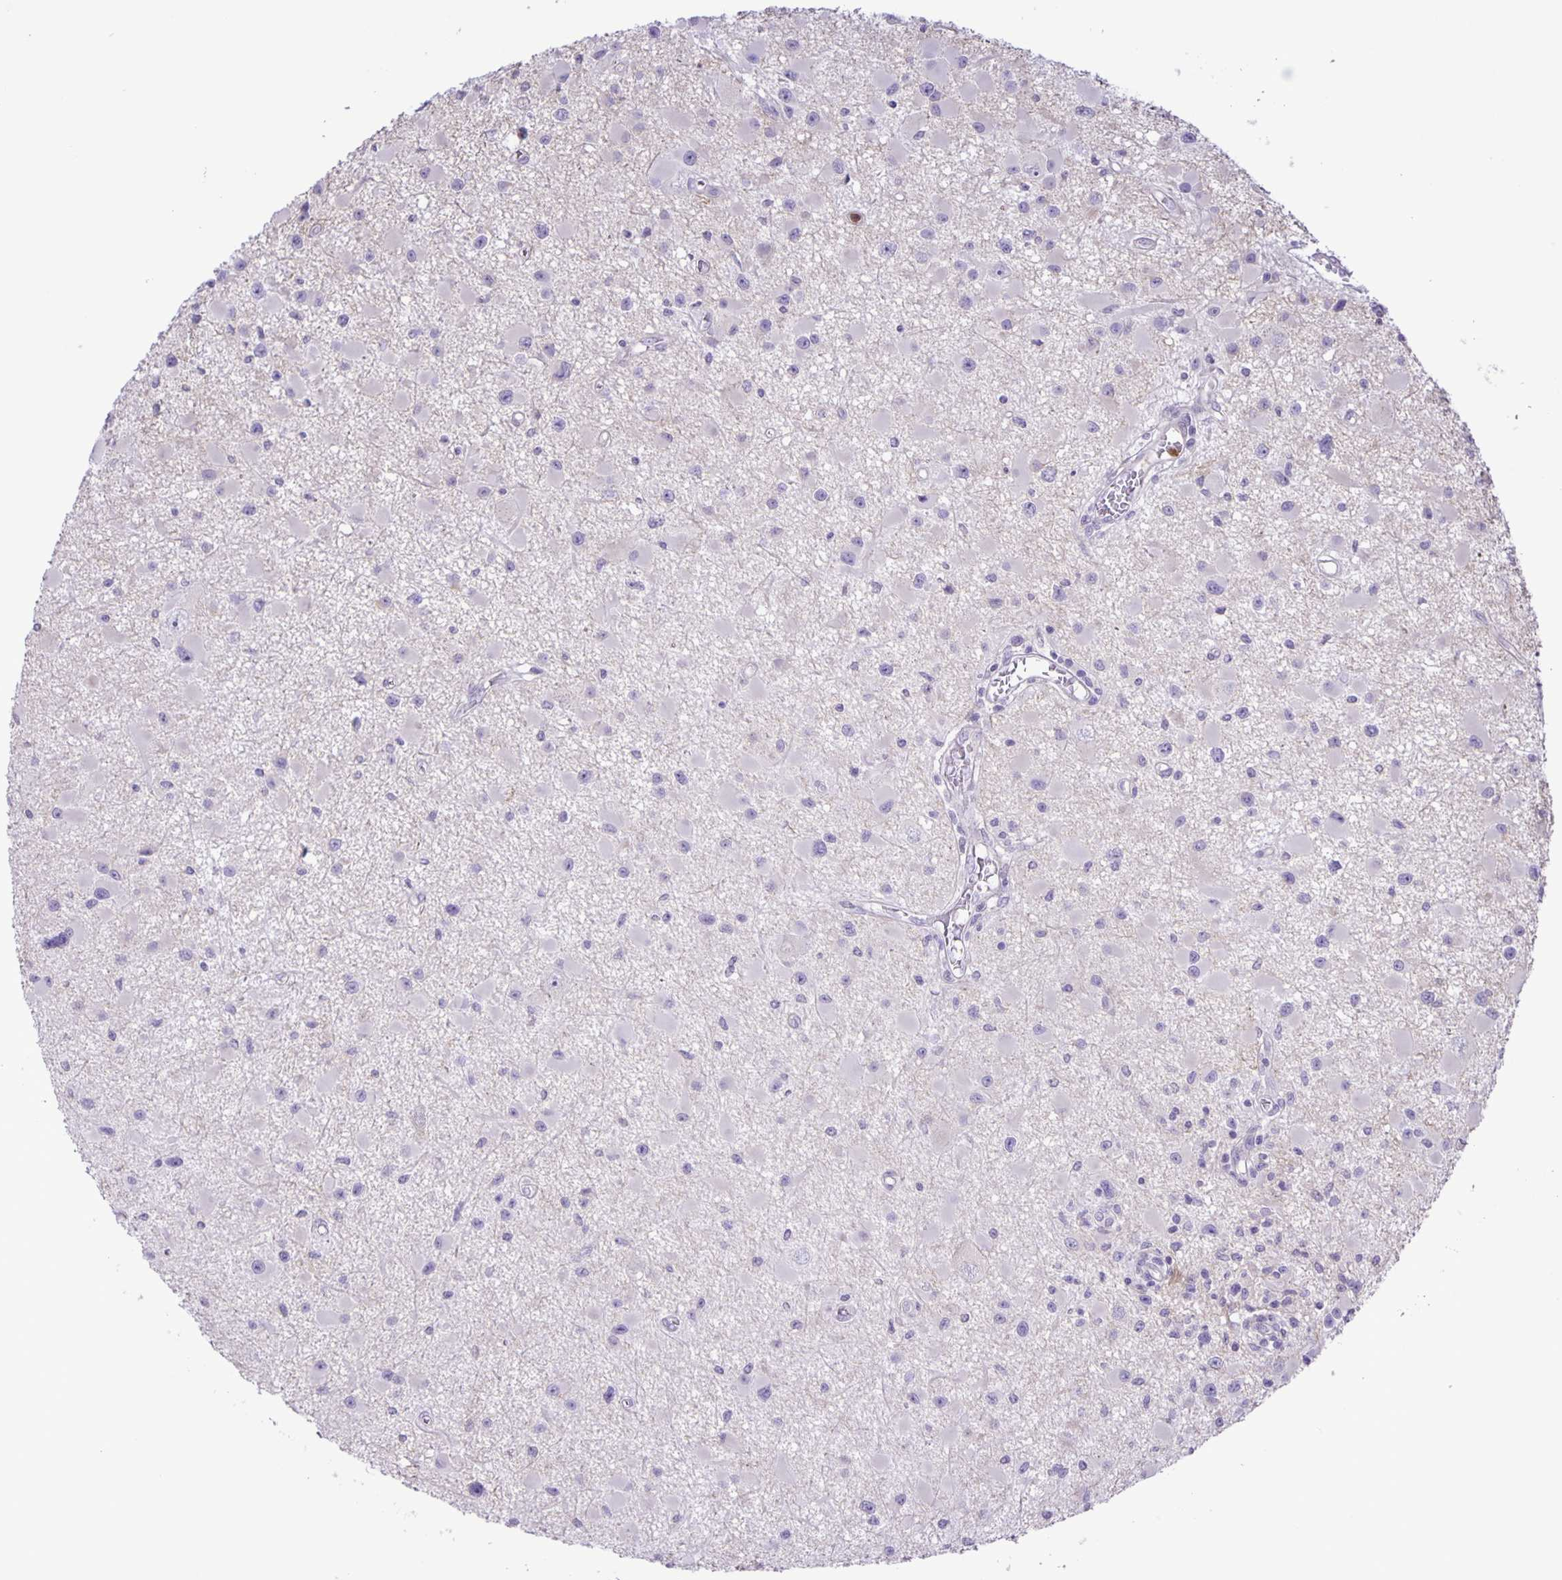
{"staining": {"intensity": "negative", "quantity": "none", "location": "none"}, "tissue": "glioma", "cell_type": "Tumor cells", "image_type": "cancer", "snomed": [{"axis": "morphology", "description": "Glioma, malignant, High grade"}, {"axis": "topography", "description": "Brain"}], "caption": "This image is of malignant glioma (high-grade) stained with immunohistochemistry to label a protein in brown with the nuclei are counter-stained blue. There is no positivity in tumor cells. Brightfield microscopy of IHC stained with DAB (3,3'-diaminobenzidine) (brown) and hematoxylin (blue), captured at high magnification.", "gene": "ADCK1", "patient": {"sex": "male", "age": 54}}